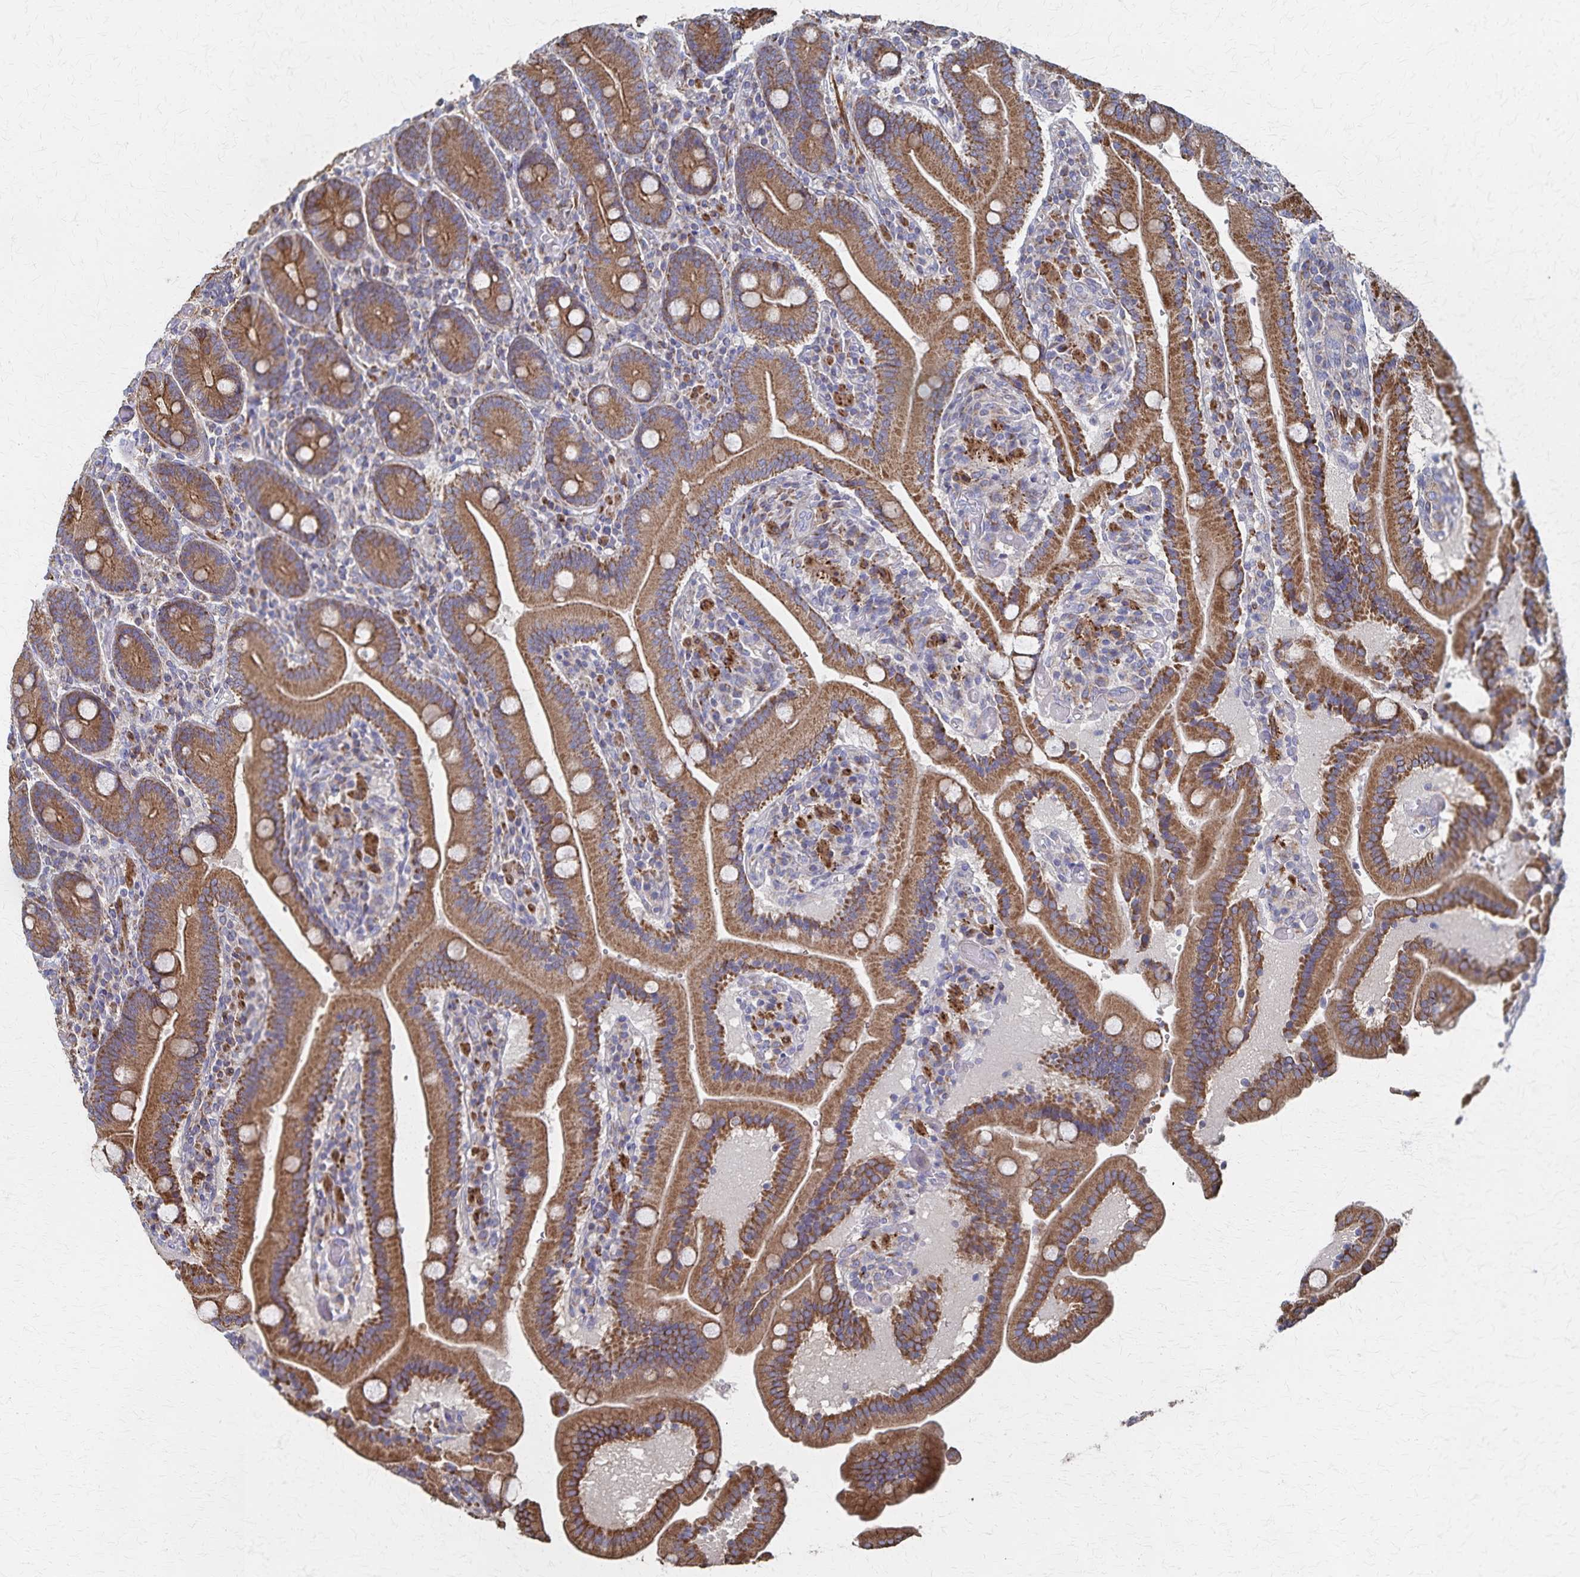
{"staining": {"intensity": "moderate", "quantity": ">75%", "location": "cytoplasmic/membranous"}, "tissue": "duodenum", "cell_type": "Glandular cells", "image_type": "normal", "snomed": [{"axis": "morphology", "description": "Normal tissue, NOS"}, {"axis": "topography", "description": "Duodenum"}], "caption": "IHC histopathology image of normal duodenum: human duodenum stained using IHC reveals medium levels of moderate protein expression localized specifically in the cytoplasmic/membranous of glandular cells, appearing as a cytoplasmic/membranous brown color.", "gene": "PGAP2", "patient": {"sex": "female", "age": 62}}